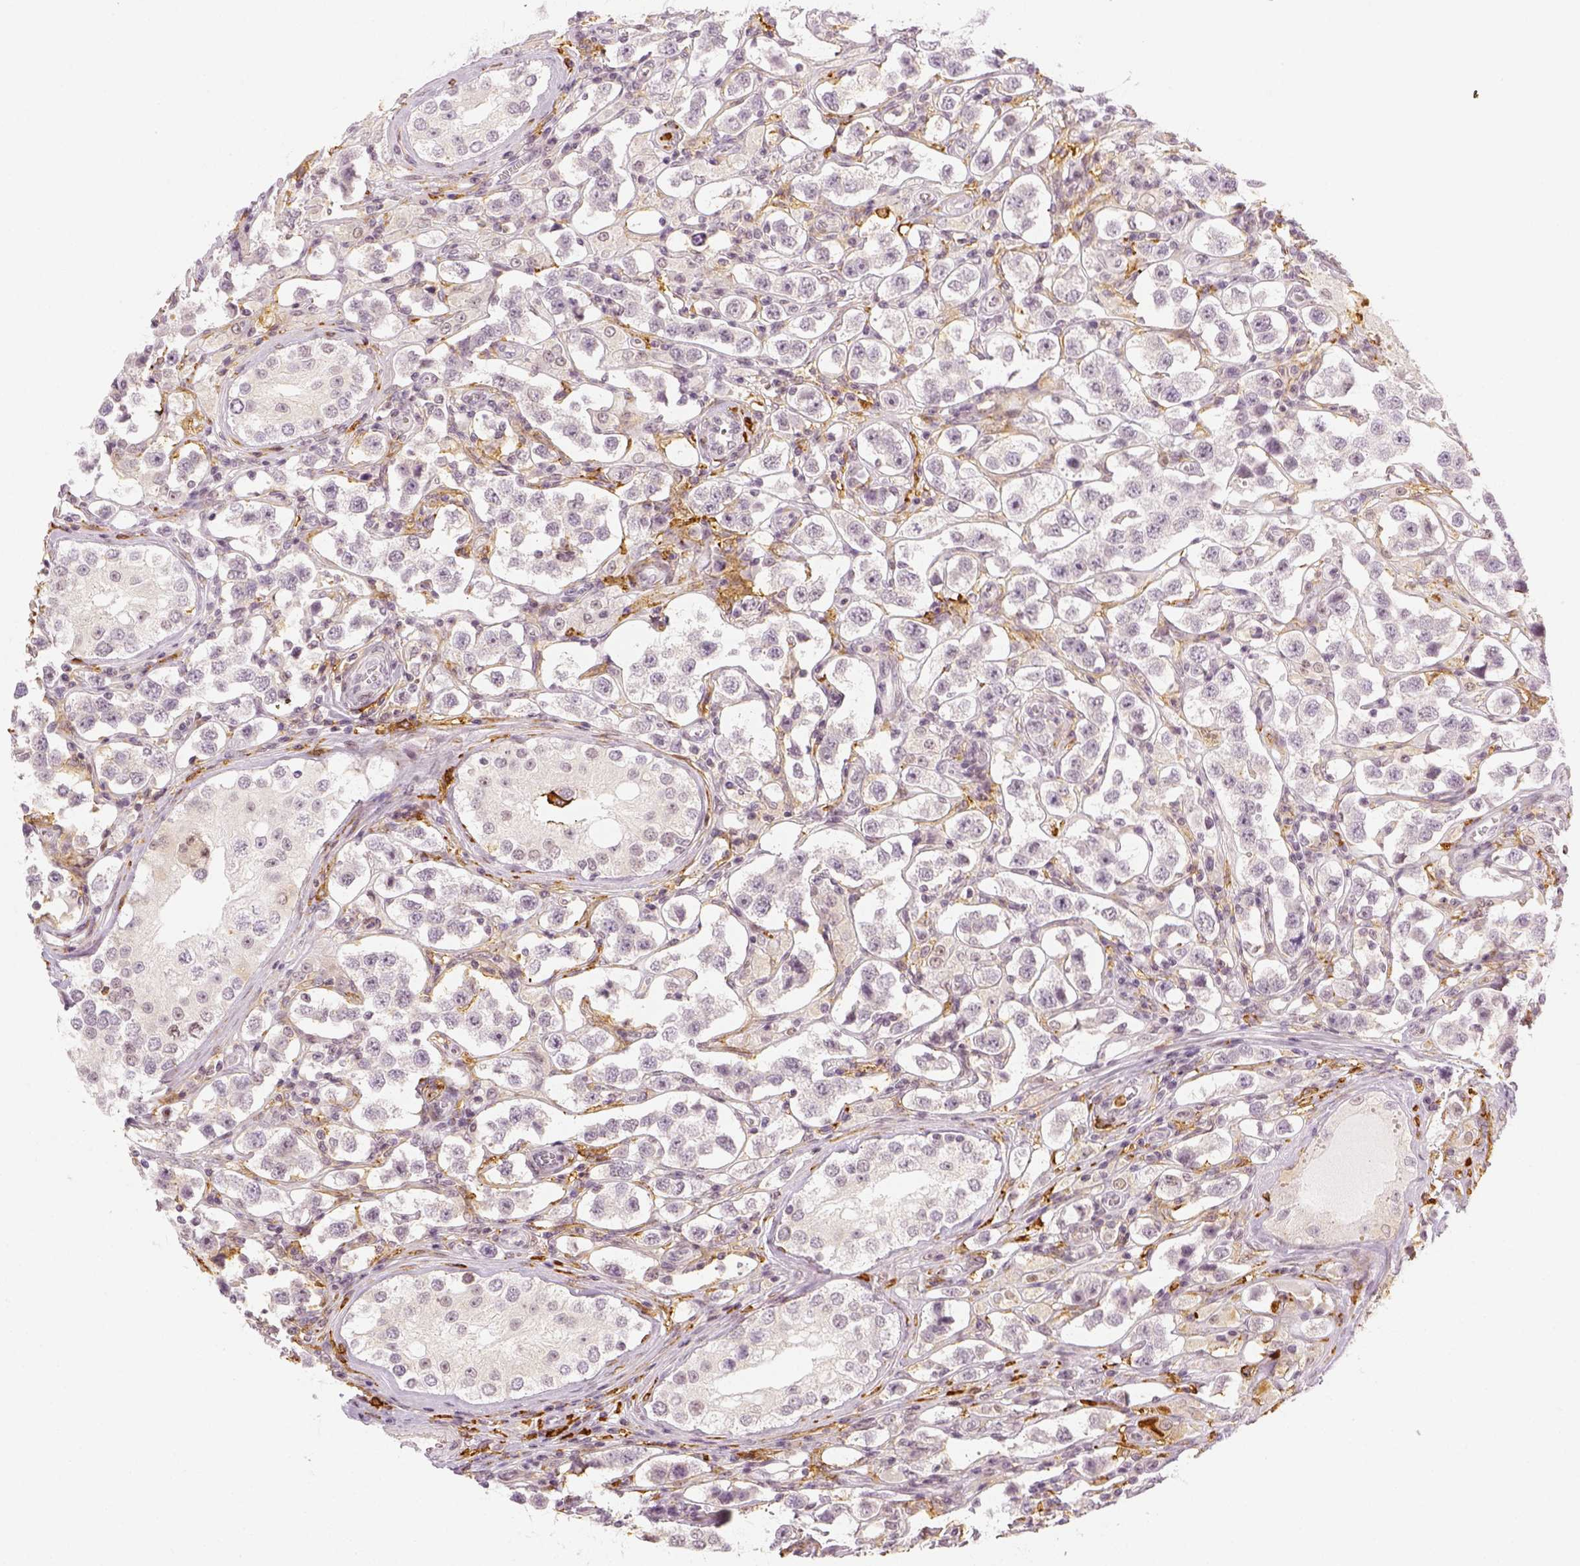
{"staining": {"intensity": "negative", "quantity": "none", "location": "none"}, "tissue": "testis cancer", "cell_type": "Tumor cells", "image_type": "cancer", "snomed": [{"axis": "morphology", "description": "Seminoma, NOS"}, {"axis": "topography", "description": "Testis"}], "caption": "The immunohistochemistry image has no significant staining in tumor cells of testis cancer tissue. Nuclei are stained in blue.", "gene": "CD14", "patient": {"sex": "male", "age": 37}}